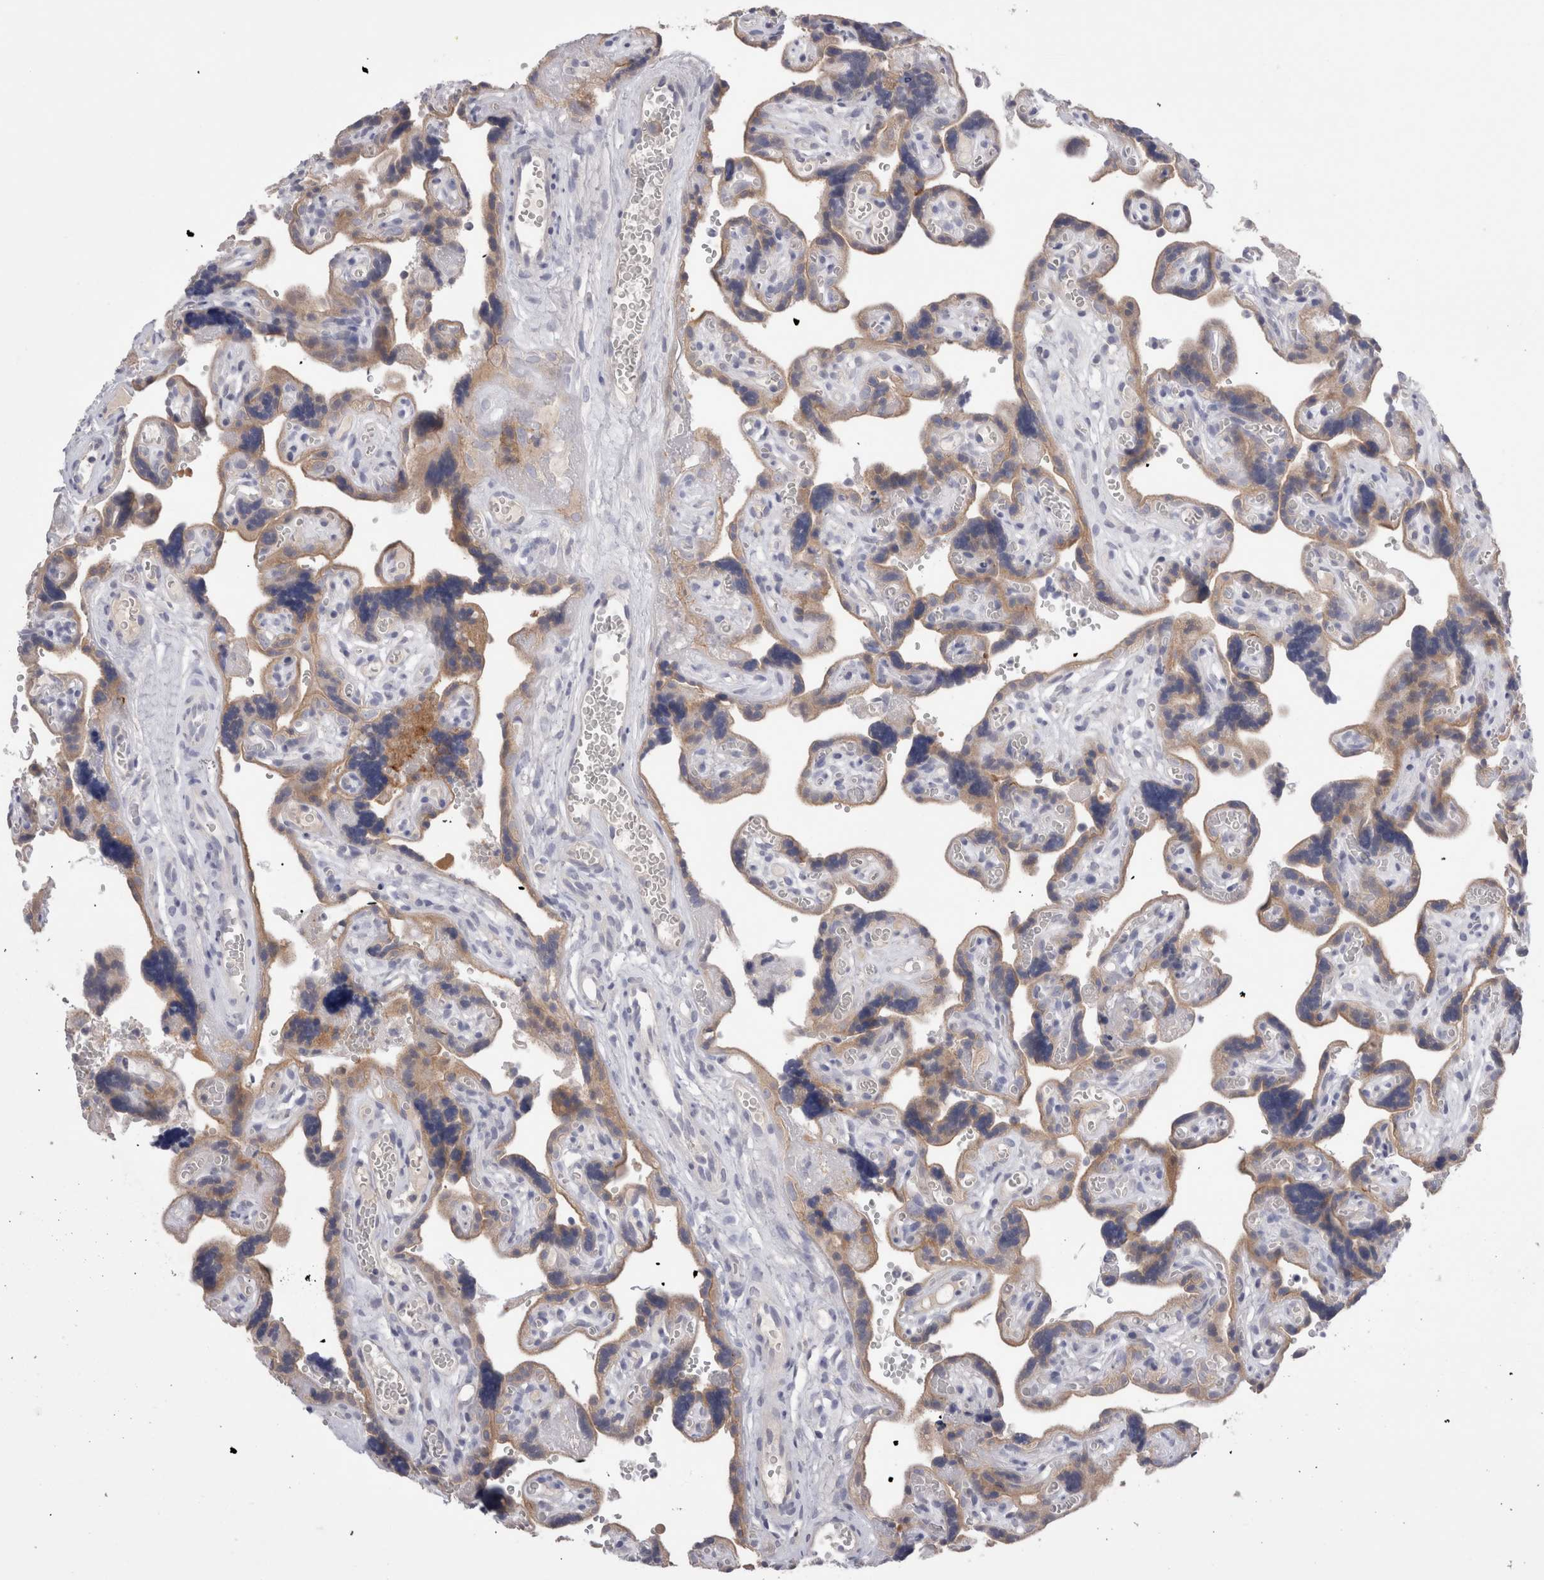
{"staining": {"intensity": "moderate", "quantity": ">75%", "location": "cytoplasmic/membranous"}, "tissue": "placenta", "cell_type": "Trophoblastic cells", "image_type": "normal", "snomed": [{"axis": "morphology", "description": "Normal tissue, NOS"}, {"axis": "topography", "description": "Placenta"}], "caption": "Protein staining displays moderate cytoplasmic/membranous positivity in approximately >75% of trophoblastic cells in normal placenta. The staining was performed using DAB to visualize the protein expression in brown, while the nuclei were stained in blue with hematoxylin (Magnification: 20x).", "gene": "OTOR", "patient": {"sex": "female", "age": 30}}